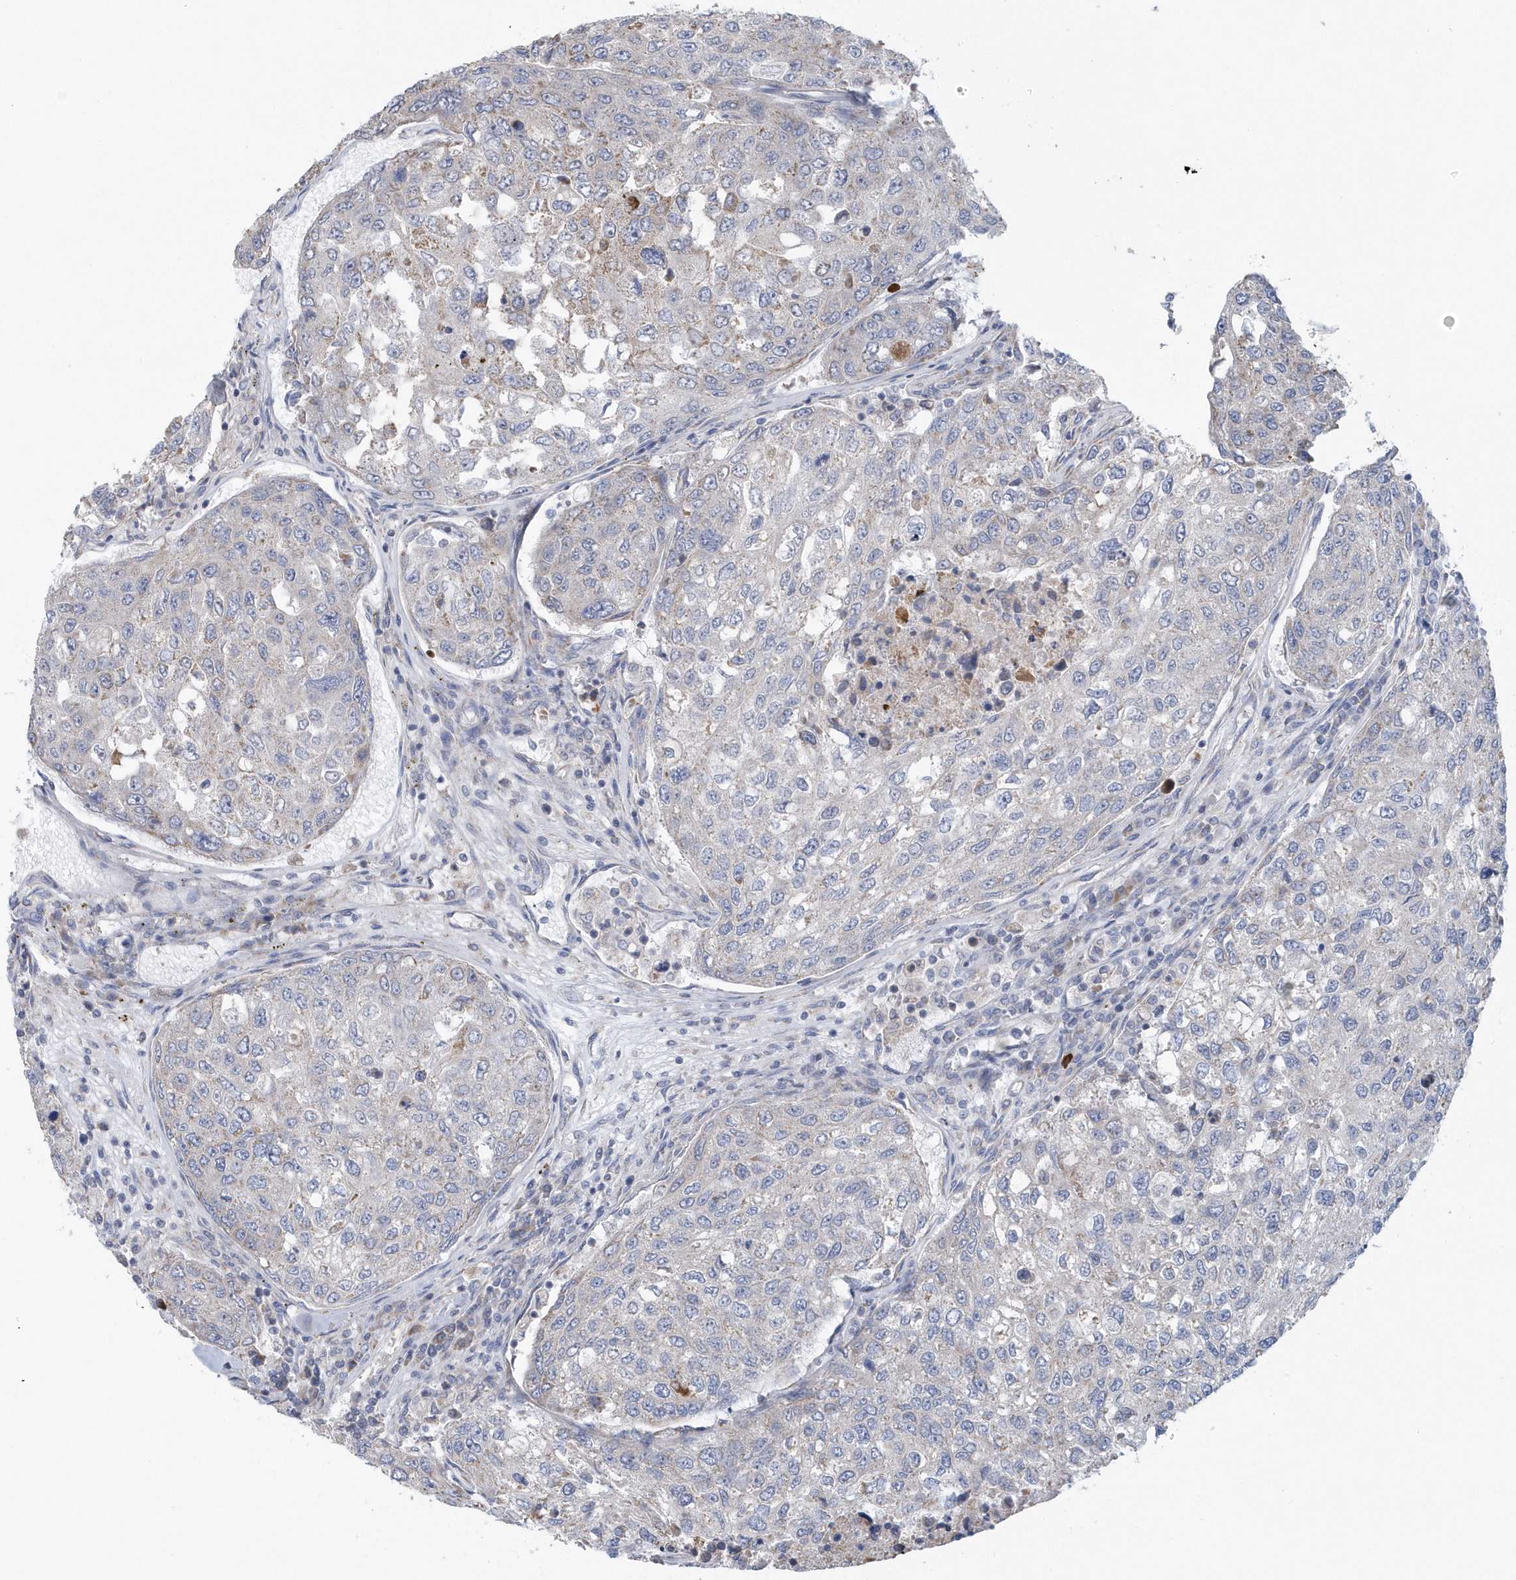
{"staining": {"intensity": "negative", "quantity": "none", "location": "none"}, "tissue": "urothelial cancer", "cell_type": "Tumor cells", "image_type": "cancer", "snomed": [{"axis": "morphology", "description": "Urothelial carcinoma, High grade"}, {"axis": "topography", "description": "Lymph node"}, {"axis": "topography", "description": "Urinary bladder"}], "caption": "Immunohistochemical staining of urothelial cancer demonstrates no significant expression in tumor cells. (Stains: DAB immunohistochemistry with hematoxylin counter stain, Microscopy: brightfield microscopy at high magnification).", "gene": "SPATA18", "patient": {"sex": "male", "age": 51}}